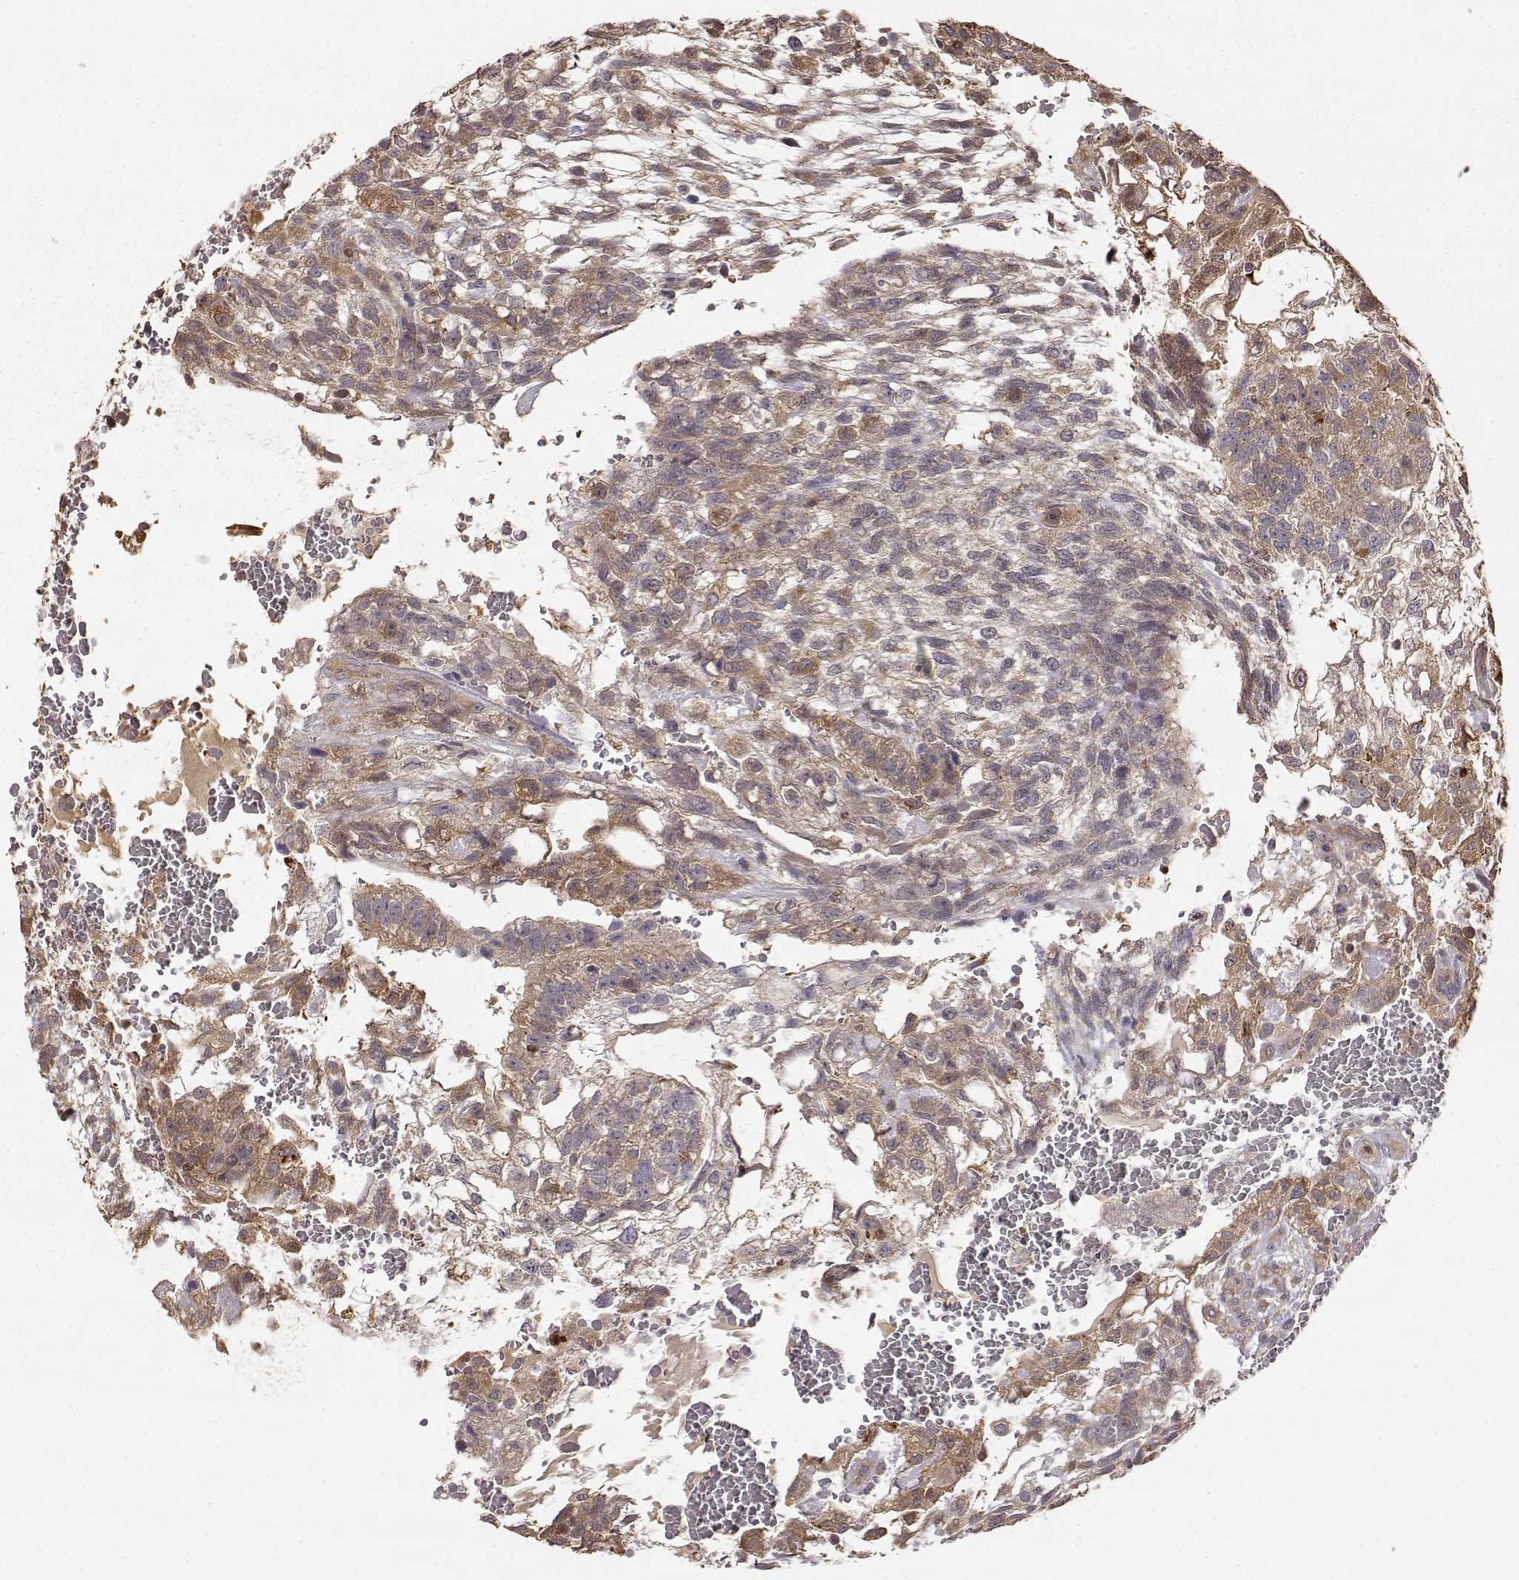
{"staining": {"intensity": "moderate", "quantity": "25%-75%", "location": "cytoplasmic/membranous"}, "tissue": "testis cancer", "cell_type": "Tumor cells", "image_type": "cancer", "snomed": [{"axis": "morphology", "description": "Carcinoma, Embryonal, NOS"}, {"axis": "topography", "description": "Testis"}], "caption": "Testis cancer stained with a protein marker exhibits moderate staining in tumor cells.", "gene": "CRIM1", "patient": {"sex": "male", "age": 32}}